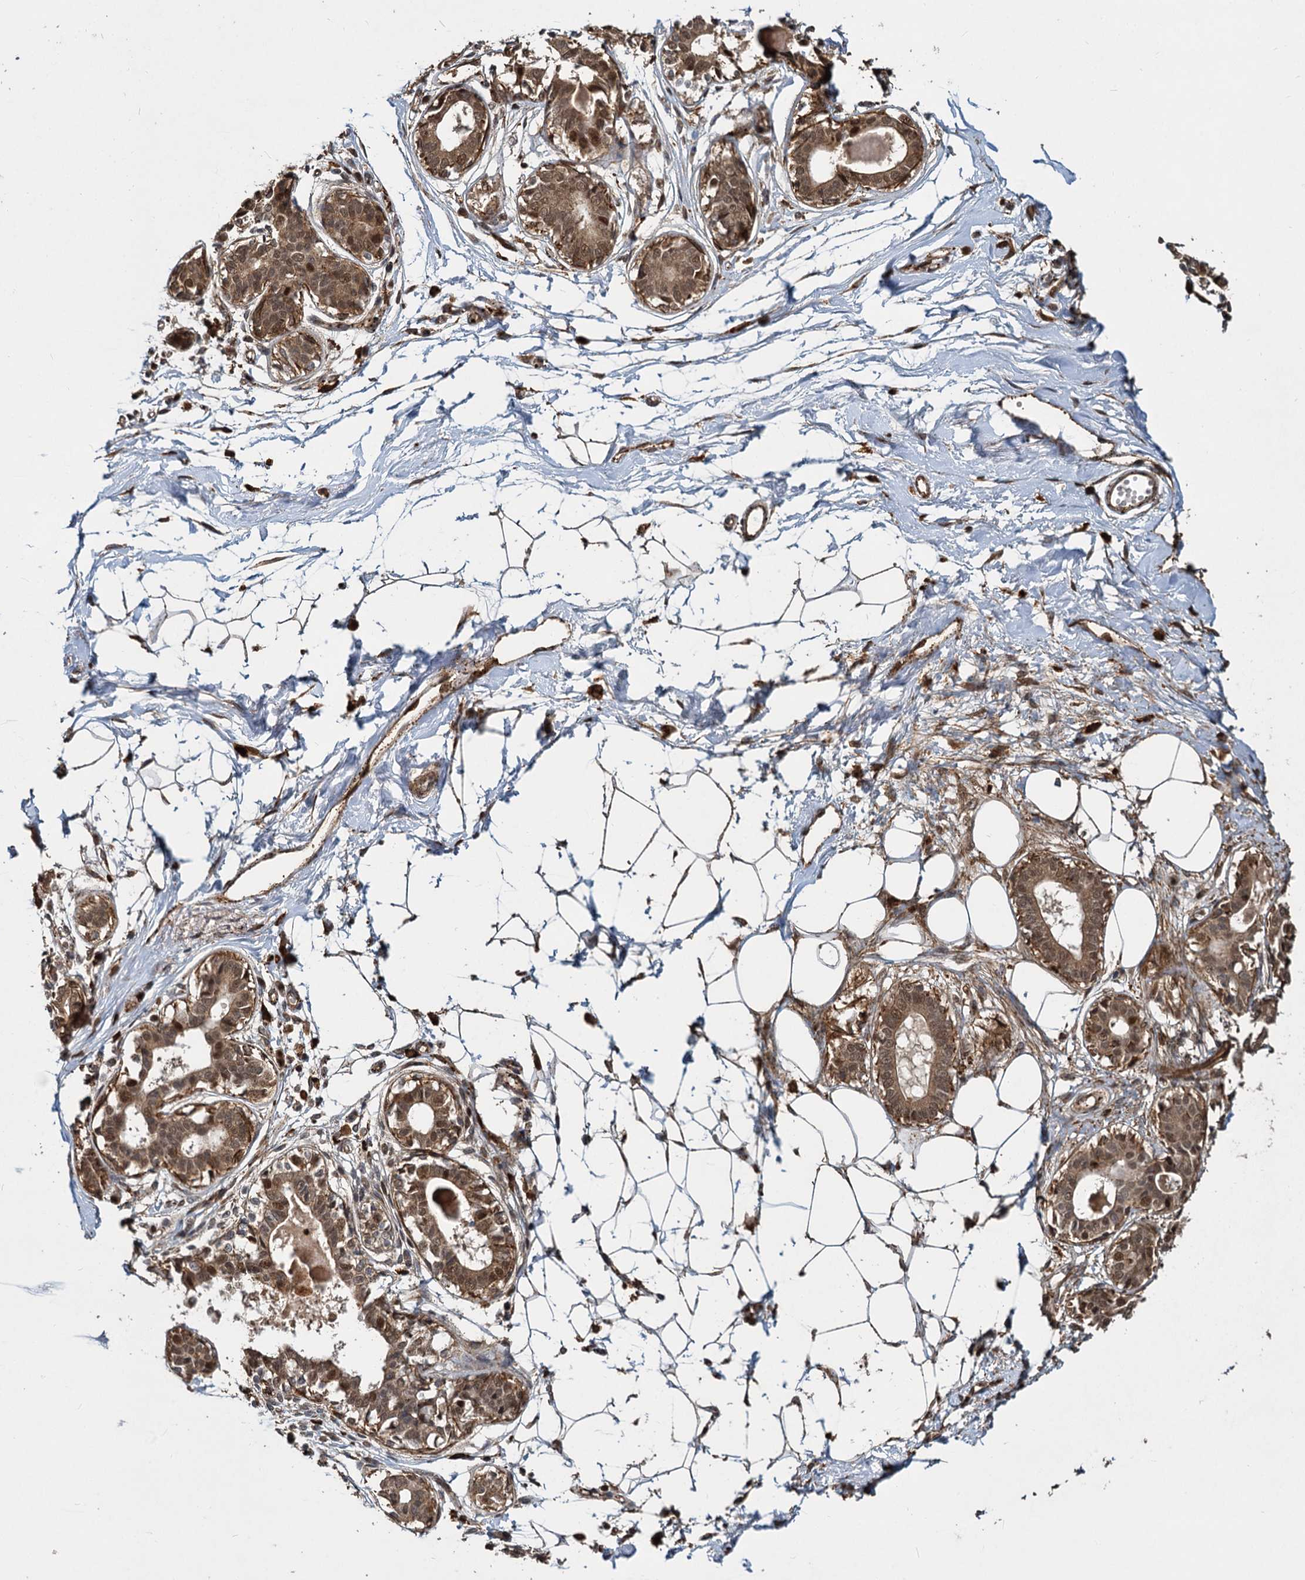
{"staining": {"intensity": "moderate", "quantity": ">75%", "location": "cytoplasmic/membranous"}, "tissue": "breast", "cell_type": "Adipocytes", "image_type": "normal", "snomed": [{"axis": "morphology", "description": "Normal tissue, NOS"}, {"axis": "topography", "description": "Breast"}], "caption": "Protein positivity by immunohistochemistry (IHC) reveals moderate cytoplasmic/membranous staining in approximately >75% of adipocytes in benign breast.", "gene": "TRIM23", "patient": {"sex": "female", "age": 45}}